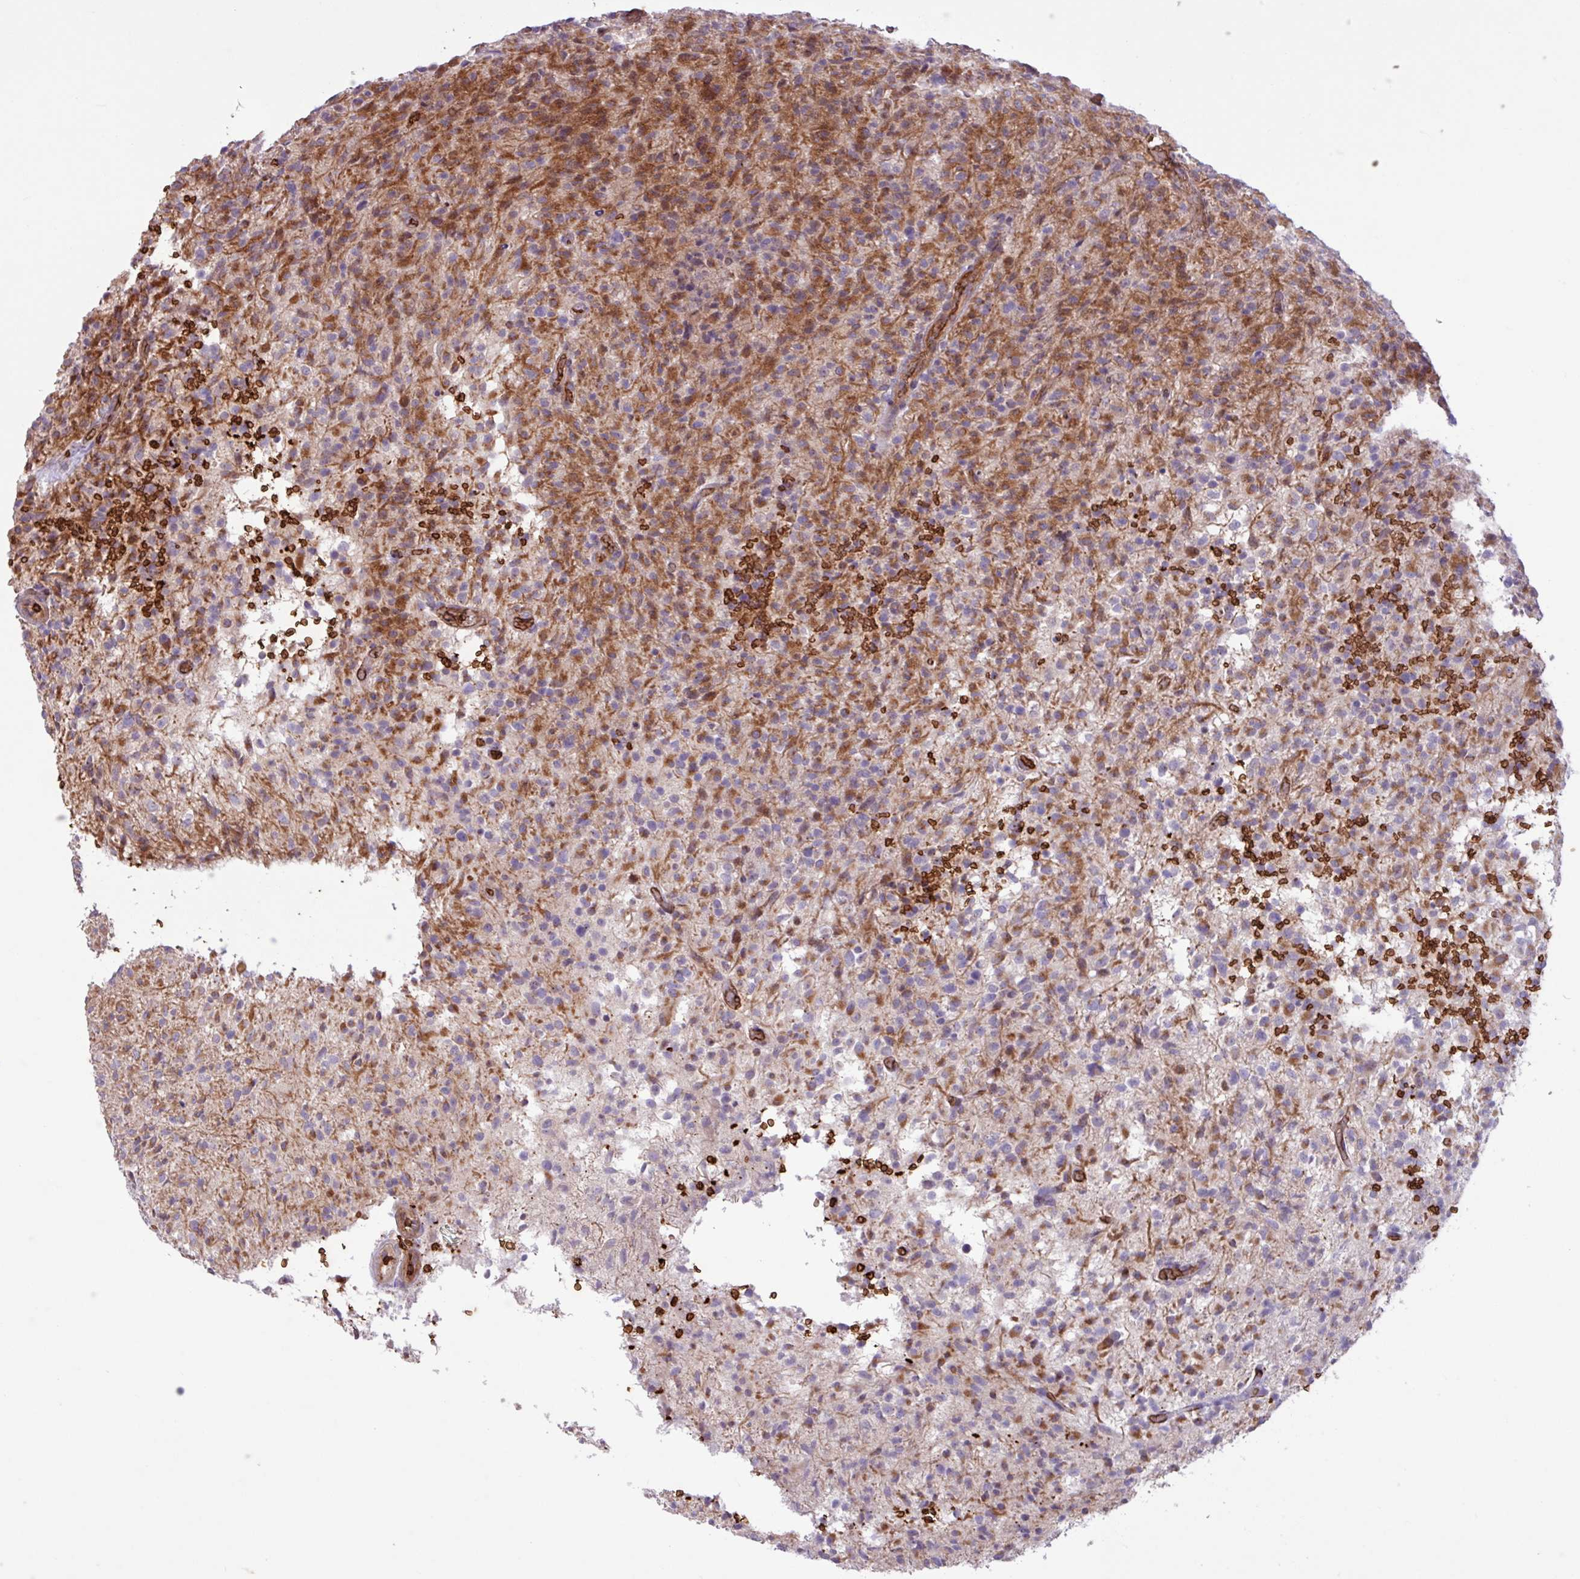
{"staining": {"intensity": "moderate", "quantity": "<25%", "location": "cytoplasmic/membranous"}, "tissue": "glioma", "cell_type": "Tumor cells", "image_type": "cancer", "snomed": [{"axis": "morphology", "description": "Glioma, malignant, High grade"}, {"axis": "topography", "description": "Brain"}], "caption": "Immunohistochemistry (IHC) of human glioma shows low levels of moderate cytoplasmic/membranous staining in about <25% of tumor cells.", "gene": "RAD21L1", "patient": {"sex": "female", "age": 57}}